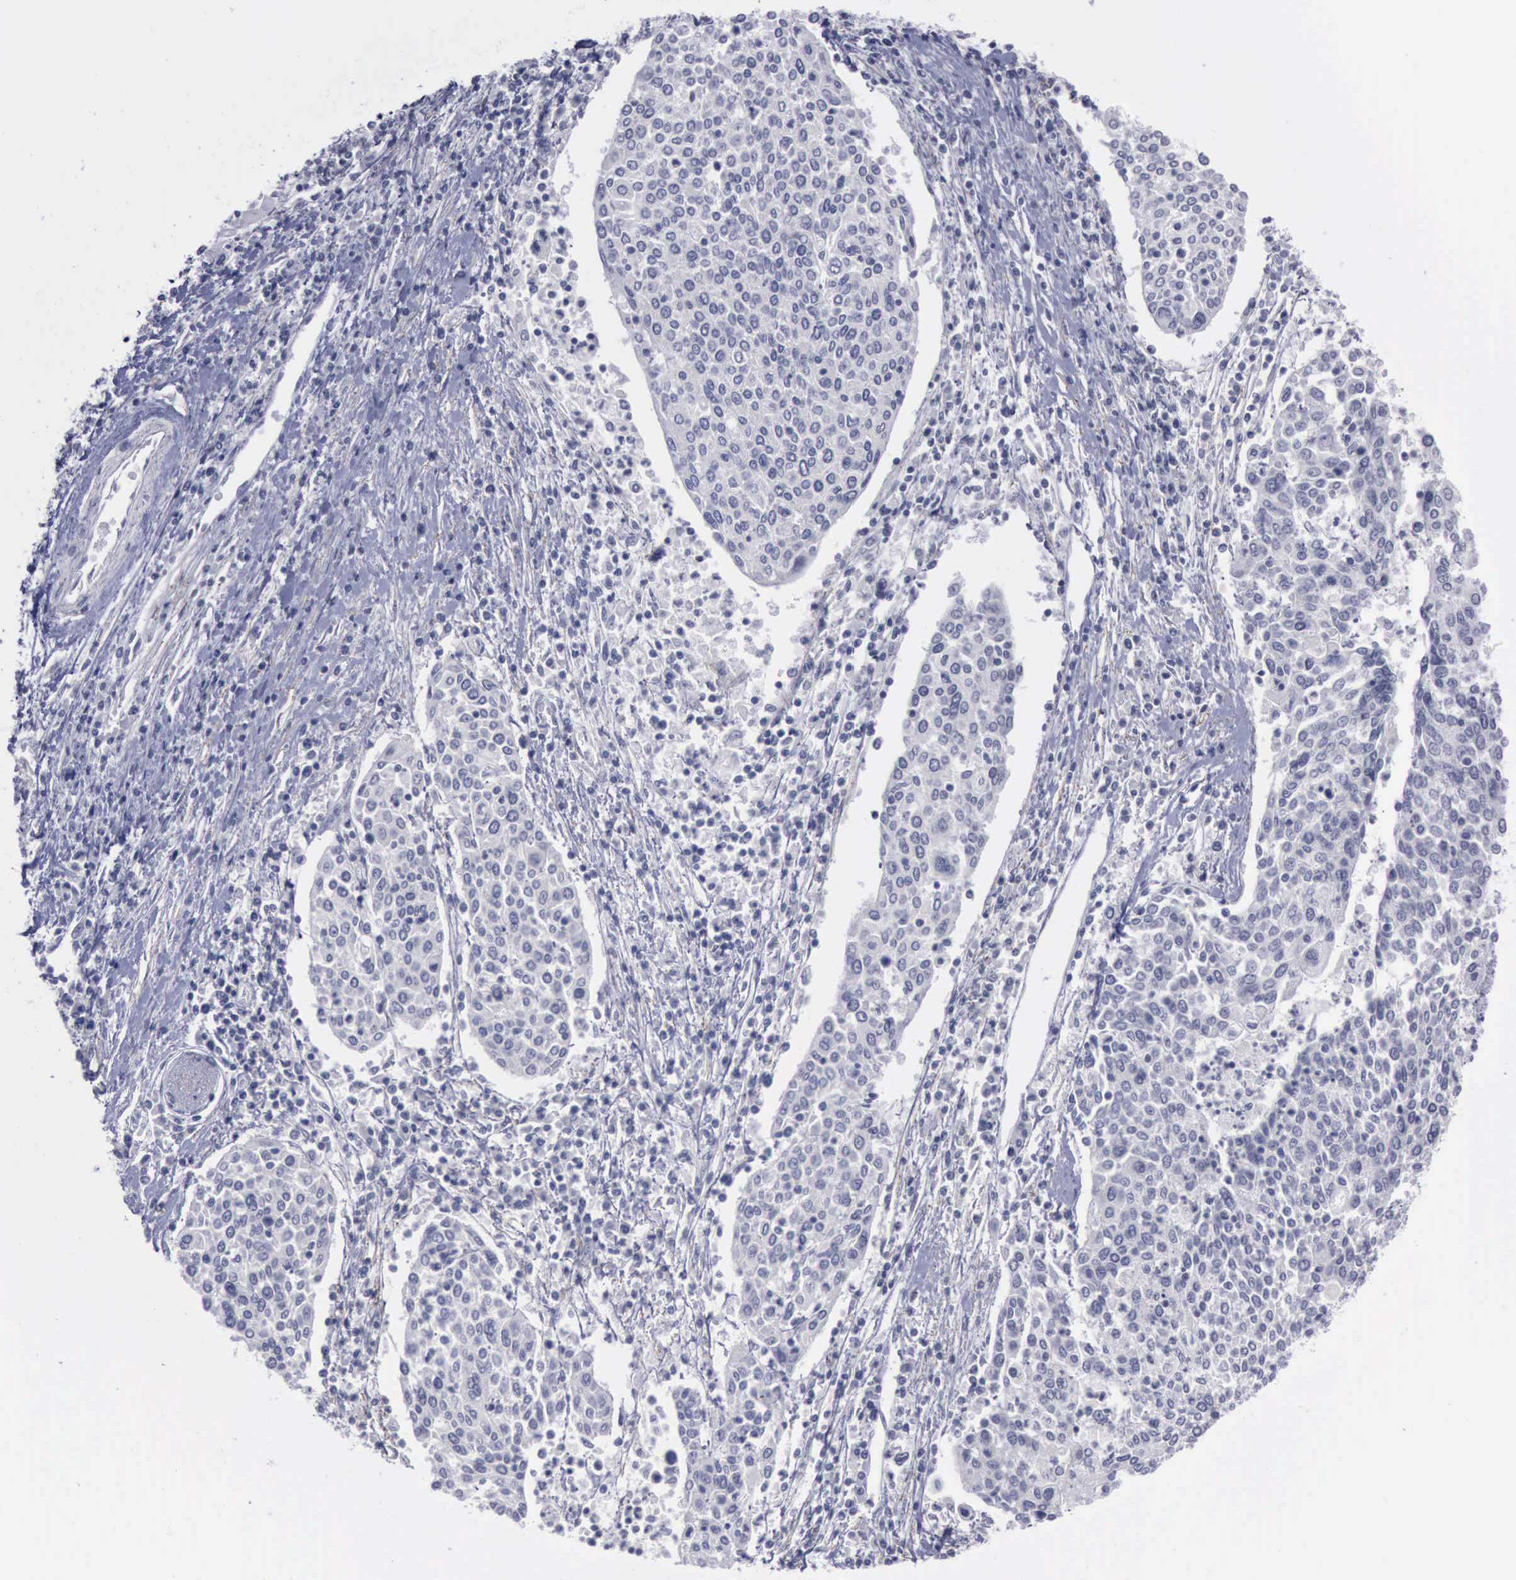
{"staining": {"intensity": "negative", "quantity": "none", "location": "none"}, "tissue": "cervical cancer", "cell_type": "Tumor cells", "image_type": "cancer", "snomed": [{"axis": "morphology", "description": "Squamous cell carcinoma, NOS"}, {"axis": "topography", "description": "Cervix"}], "caption": "Immunohistochemical staining of squamous cell carcinoma (cervical) displays no significant staining in tumor cells. Nuclei are stained in blue.", "gene": "CDH2", "patient": {"sex": "female", "age": 40}}